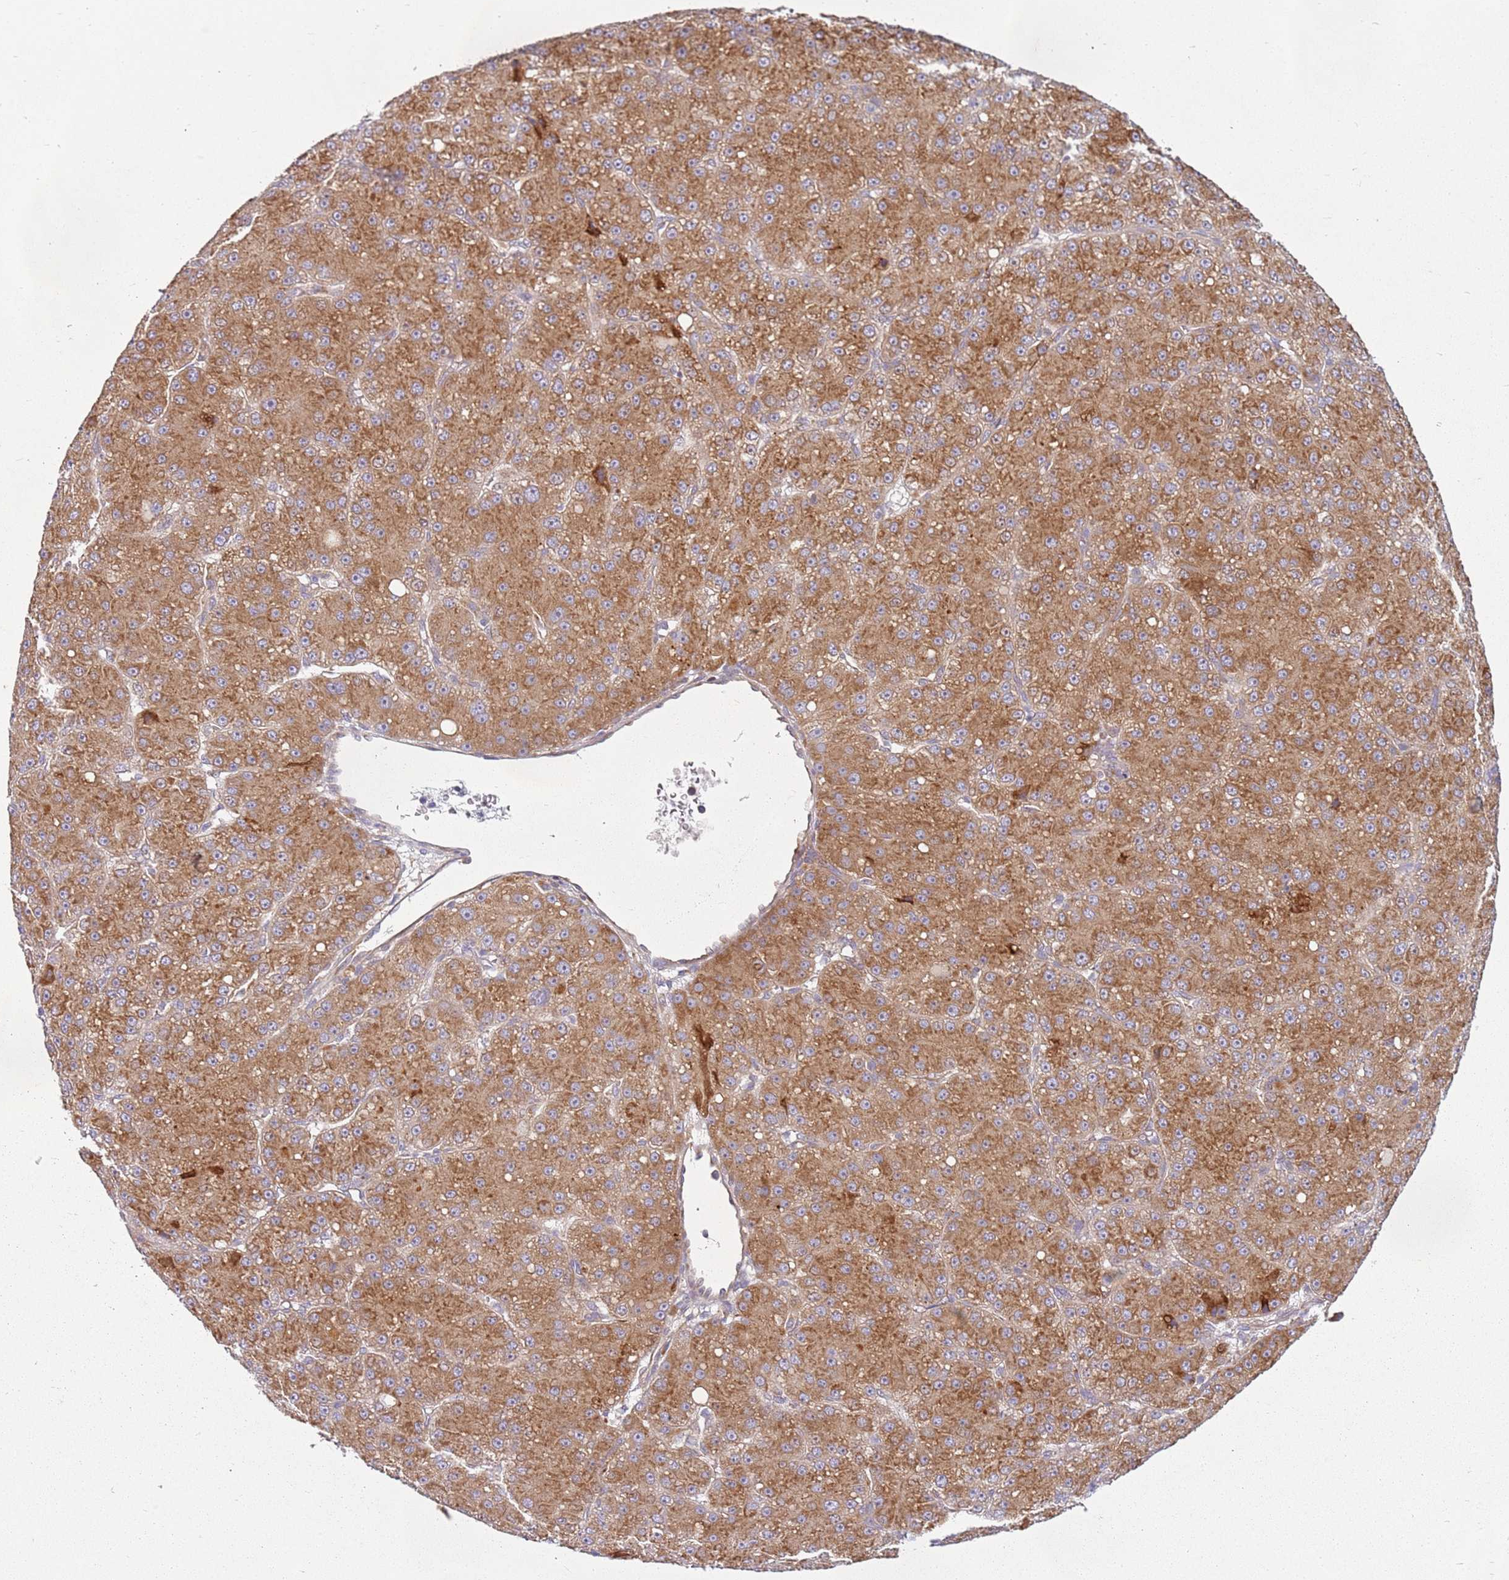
{"staining": {"intensity": "moderate", "quantity": ">75%", "location": "cytoplasmic/membranous"}, "tissue": "liver cancer", "cell_type": "Tumor cells", "image_type": "cancer", "snomed": [{"axis": "morphology", "description": "Carcinoma, Hepatocellular, NOS"}, {"axis": "topography", "description": "Liver"}], "caption": "Human liver hepatocellular carcinoma stained for a protein (brown) reveals moderate cytoplasmic/membranous positive positivity in about >75% of tumor cells.", "gene": "RPS28", "patient": {"sex": "male", "age": 67}}